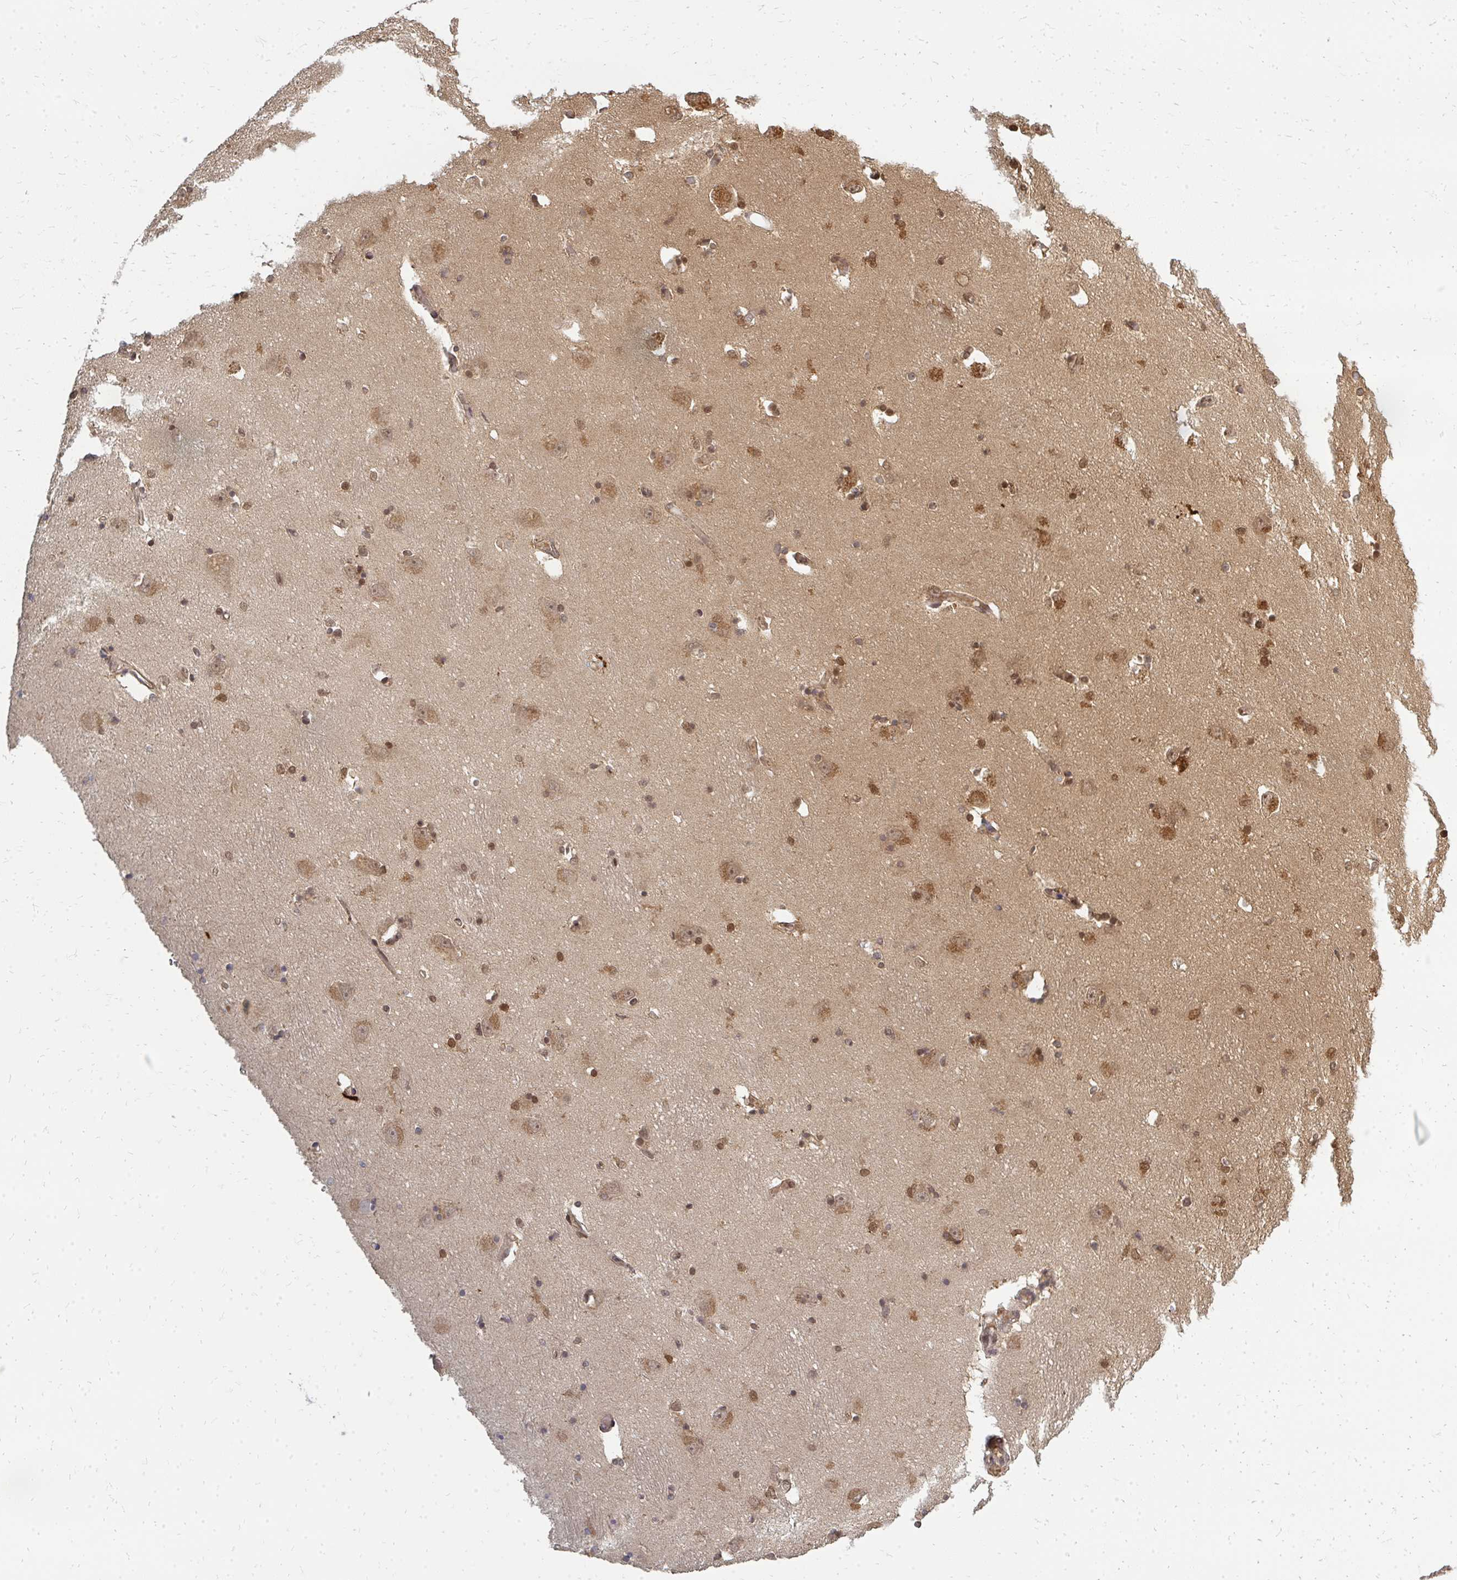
{"staining": {"intensity": "strong", "quantity": "25%-75%", "location": "cytoplasmic/membranous,nuclear"}, "tissue": "caudate", "cell_type": "Glial cells", "image_type": "normal", "snomed": [{"axis": "morphology", "description": "Normal tissue, NOS"}, {"axis": "topography", "description": "Lateral ventricle wall"}, {"axis": "topography", "description": "Hippocampus"}], "caption": "Normal caudate shows strong cytoplasmic/membranous,nuclear expression in approximately 25%-75% of glial cells, visualized by immunohistochemistry.", "gene": "ZNF285", "patient": {"sex": "female", "age": 63}}